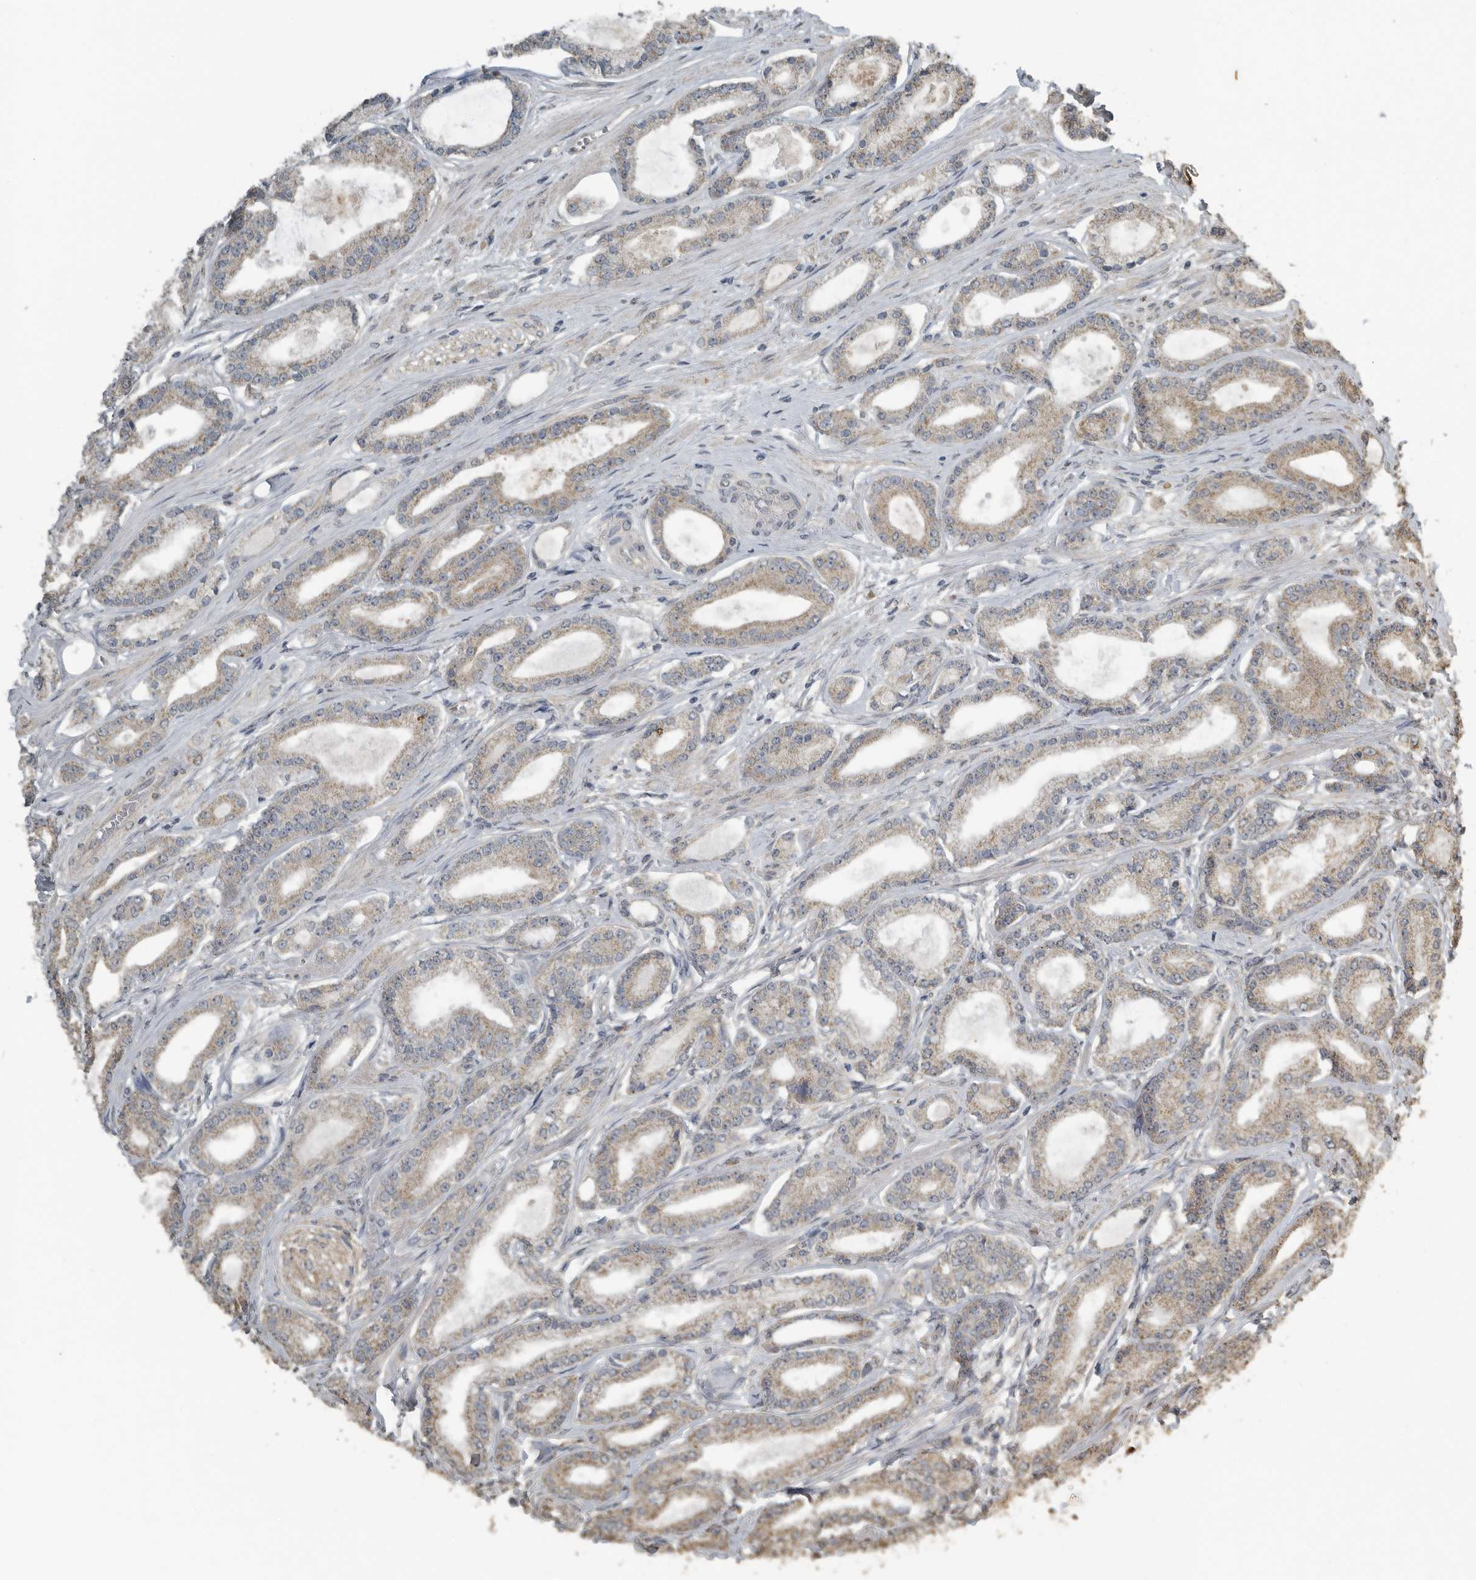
{"staining": {"intensity": "weak", "quantity": ">75%", "location": "cytoplasmic/membranous"}, "tissue": "prostate cancer", "cell_type": "Tumor cells", "image_type": "cancer", "snomed": [{"axis": "morphology", "description": "Adenocarcinoma, Low grade"}, {"axis": "topography", "description": "Prostate"}], "caption": "Prostate adenocarcinoma (low-grade) was stained to show a protein in brown. There is low levels of weak cytoplasmic/membranous expression in approximately >75% of tumor cells.", "gene": "AFAP1", "patient": {"sex": "male", "age": 60}}